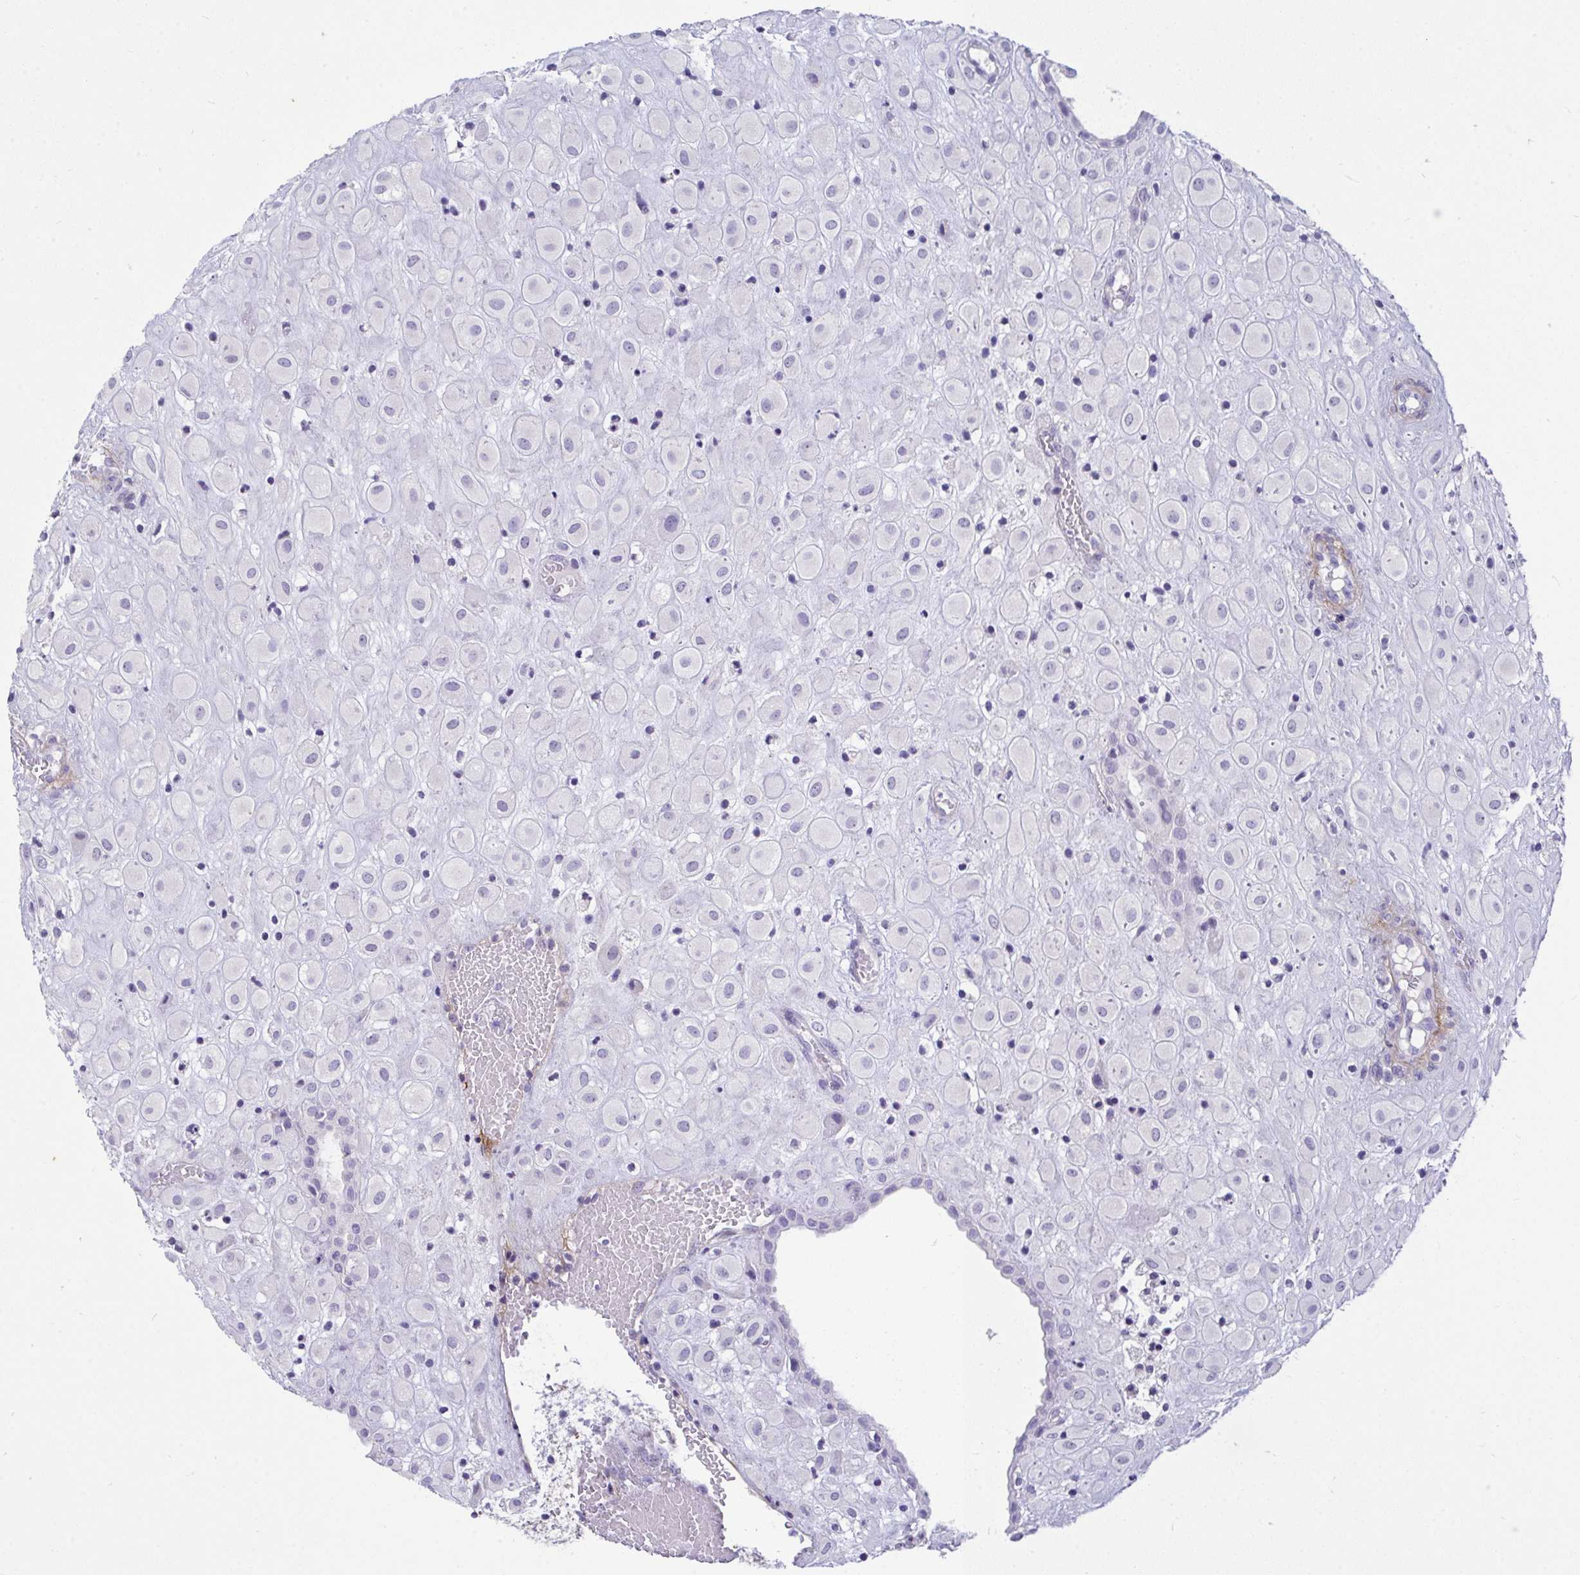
{"staining": {"intensity": "negative", "quantity": "none", "location": "none"}, "tissue": "placenta", "cell_type": "Decidual cells", "image_type": "normal", "snomed": [{"axis": "morphology", "description": "Normal tissue, NOS"}, {"axis": "topography", "description": "Placenta"}], "caption": "Immunohistochemistry (IHC) of benign human placenta shows no expression in decidual cells. Nuclei are stained in blue.", "gene": "LHFPL6", "patient": {"sex": "female", "age": 24}}